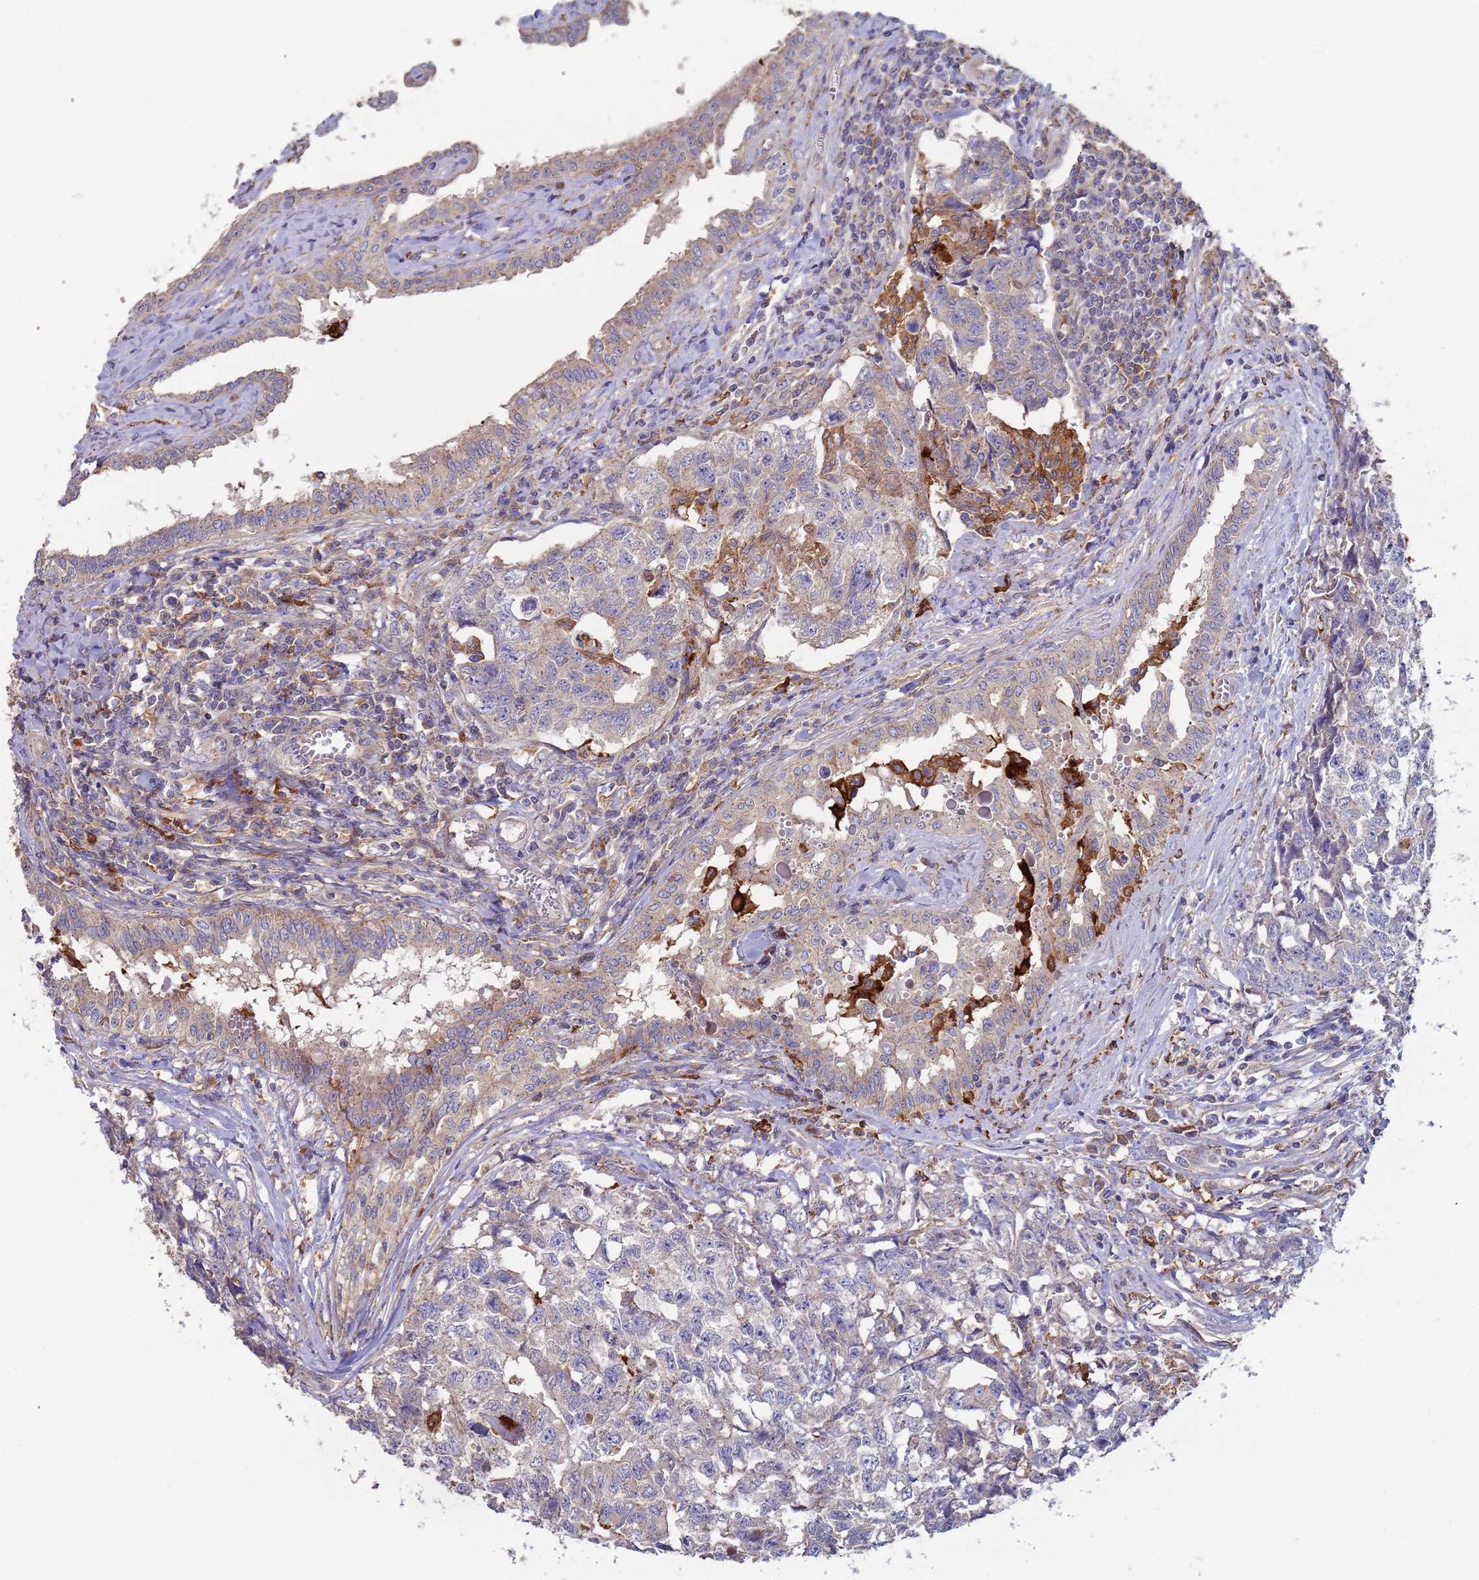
{"staining": {"intensity": "negative", "quantity": "none", "location": "none"}, "tissue": "testis cancer", "cell_type": "Tumor cells", "image_type": "cancer", "snomed": [{"axis": "morphology", "description": "Carcinoma, Embryonal, NOS"}, {"axis": "topography", "description": "Testis"}], "caption": "Testis cancer stained for a protein using IHC exhibits no staining tumor cells.", "gene": "MALRD1", "patient": {"sex": "male", "age": 31}}